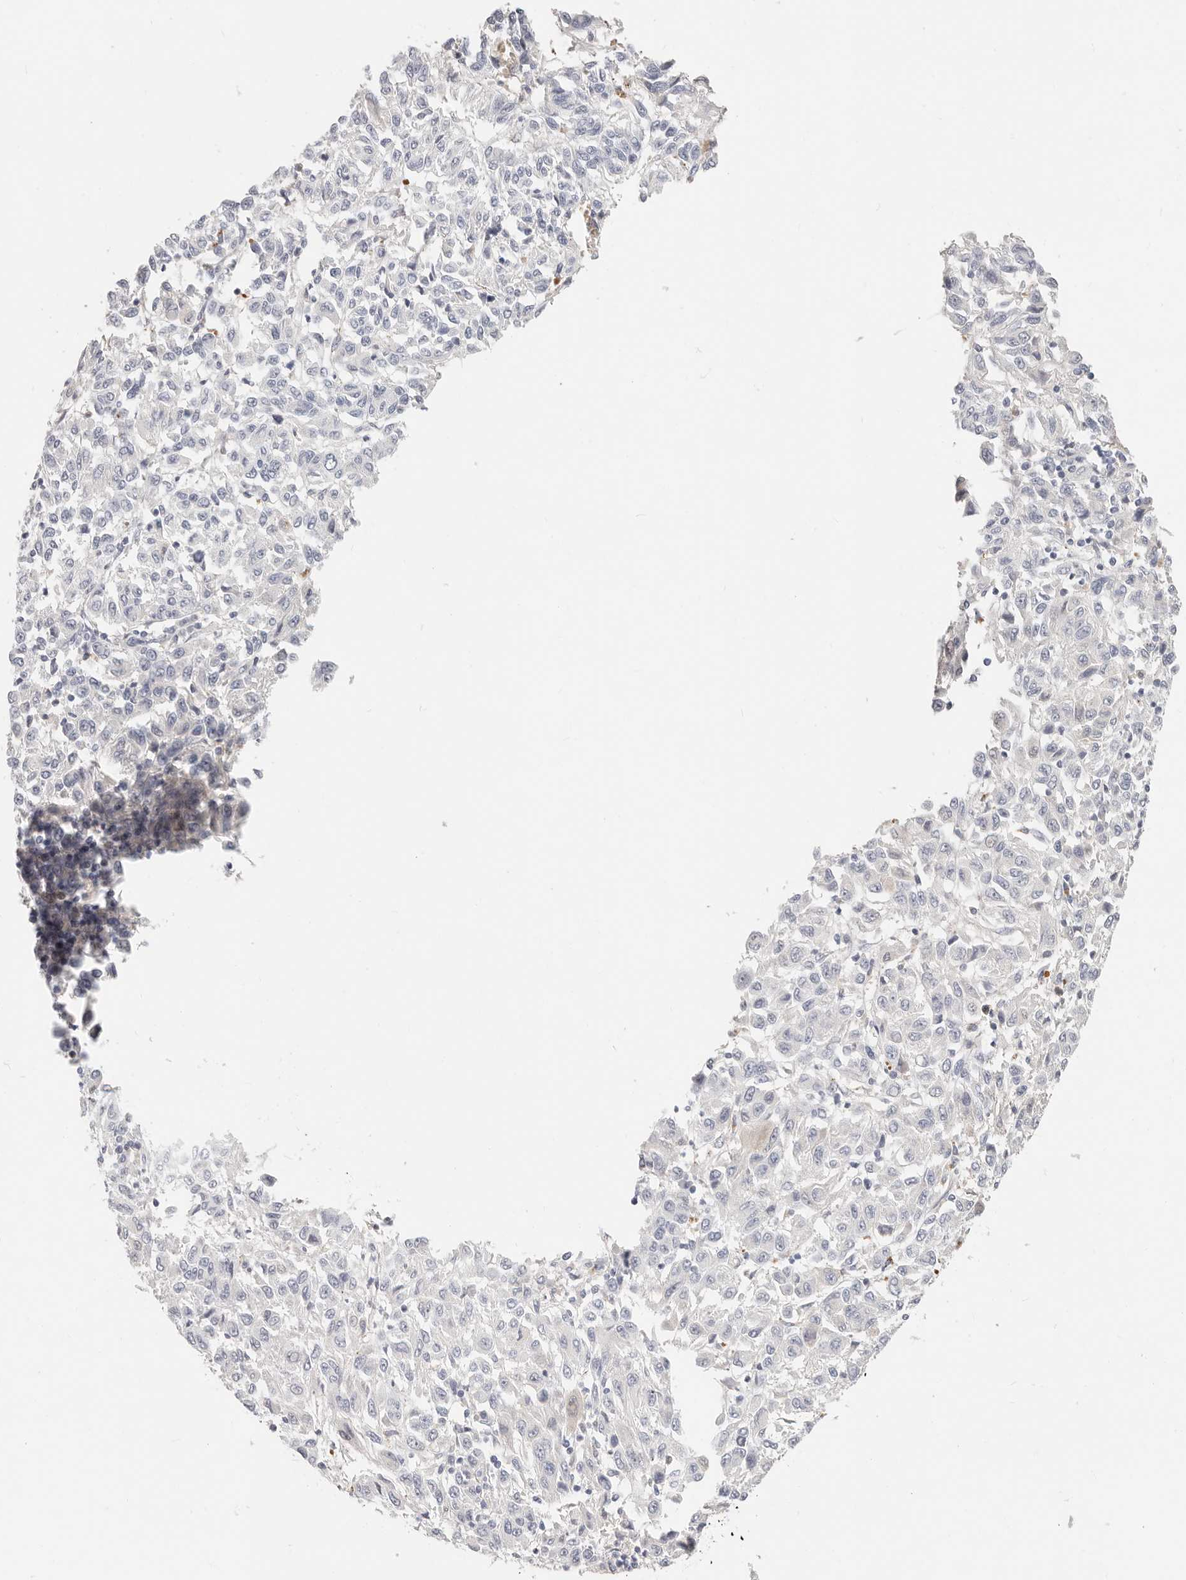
{"staining": {"intensity": "negative", "quantity": "none", "location": "none"}, "tissue": "melanoma", "cell_type": "Tumor cells", "image_type": "cancer", "snomed": [{"axis": "morphology", "description": "Malignant melanoma, Metastatic site"}, {"axis": "topography", "description": "Lung"}], "caption": "This is an immunohistochemistry (IHC) micrograph of melanoma. There is no staining in tumor cells.", "gene": "ZRANB1", "patient": {"sex": "male", "age": 64}}